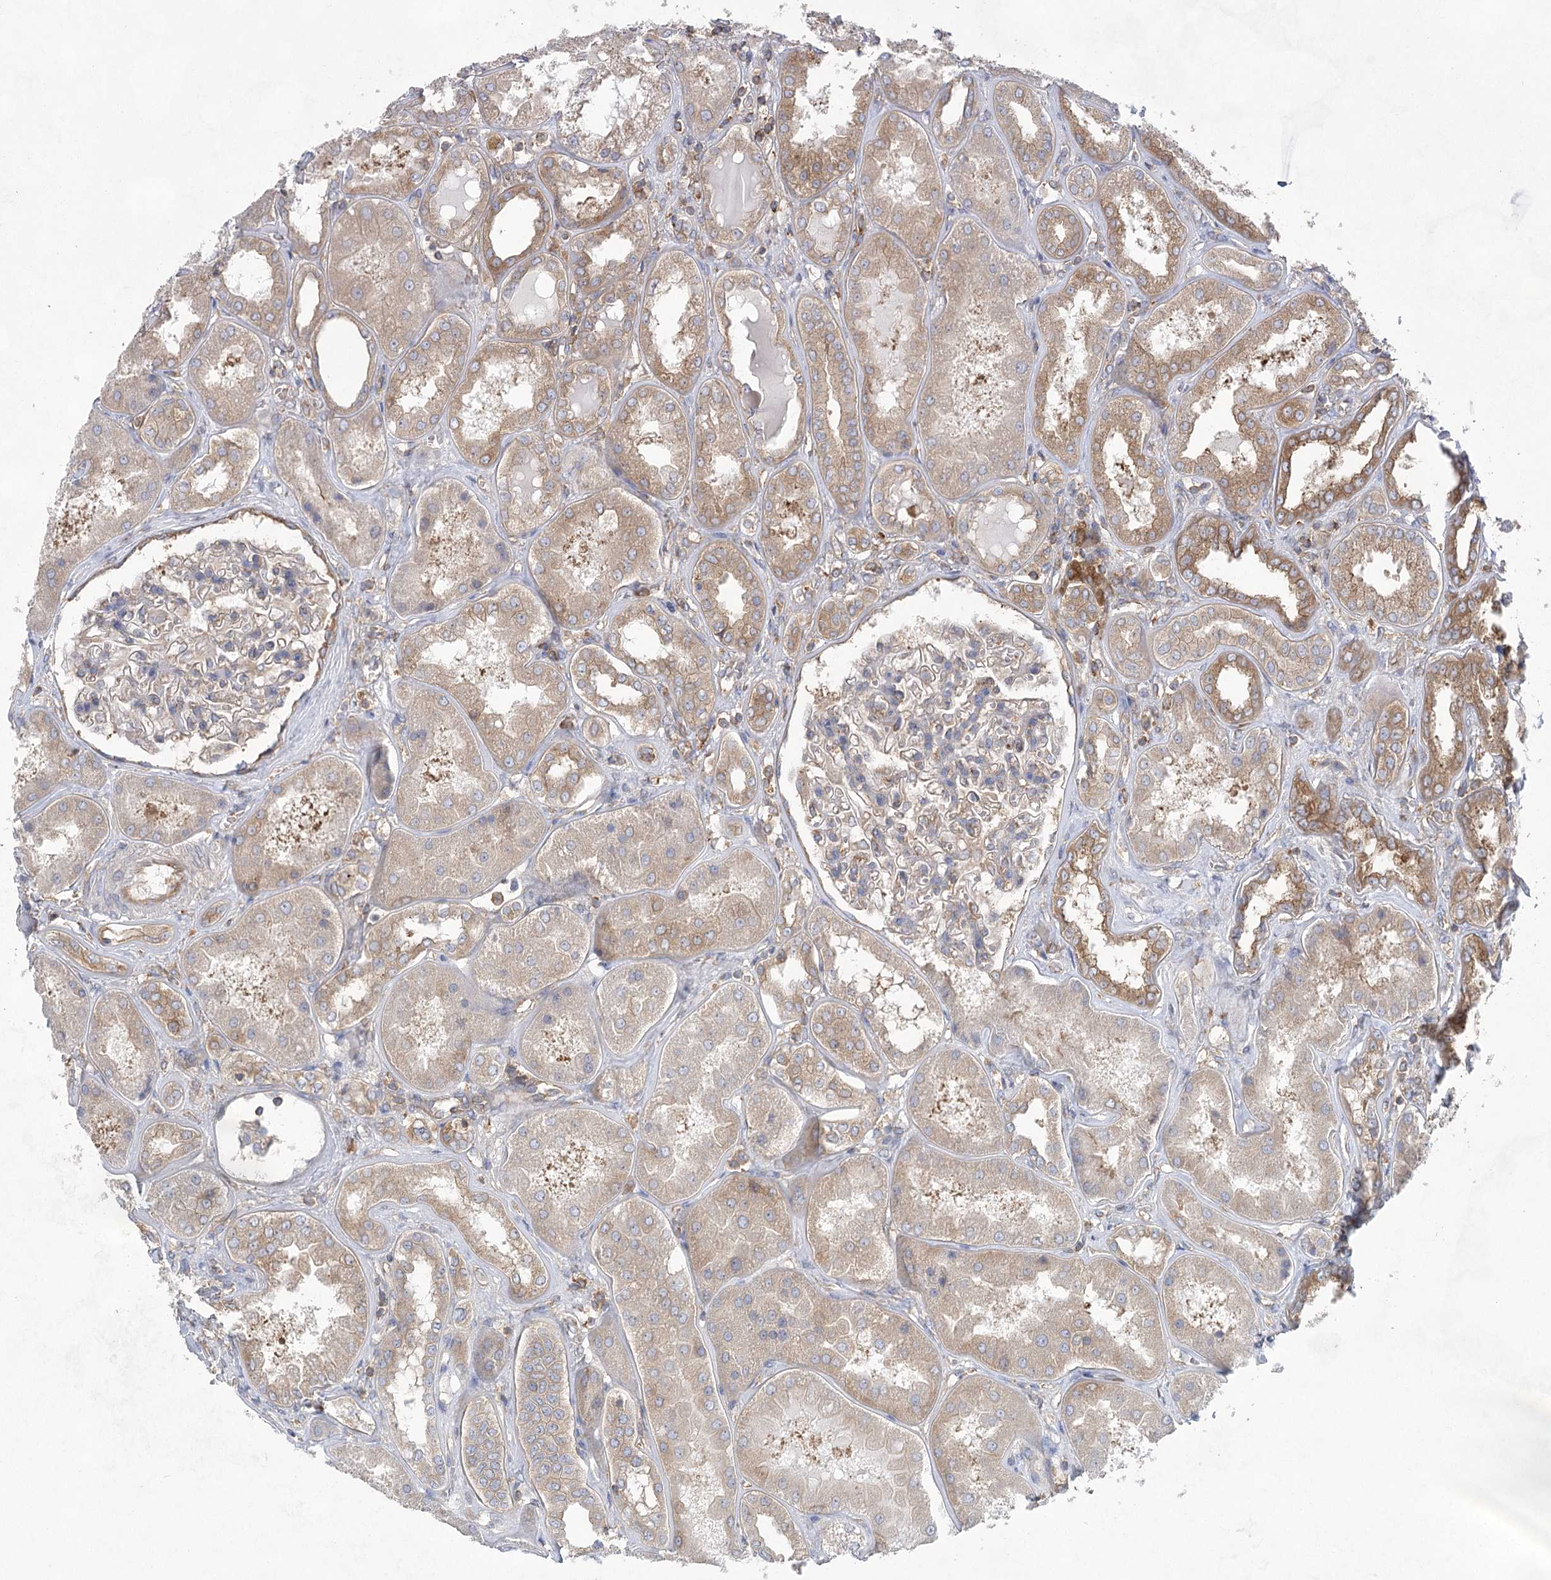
{"staining": {"intensity": "moderate", "quantity": "<25%", "location": "cytoplasmic/membranous"}, "tissue": "kidney", "cell_type": "Cells in glomeruli", "image_type": "normal", "snomed": [{"axis": "morphology", "description": "Normal tissue, NOS"}, {"axis": "topography", "description": "Kidney"}], "caption": "Brown immunohistochemical staining in benign kidney reveals moderate cytoplasmic/membranous expression in about <25% of cells in glomeruli.", "gene": "EIF3A", "patient": {"sex": "female", "age": 56}}